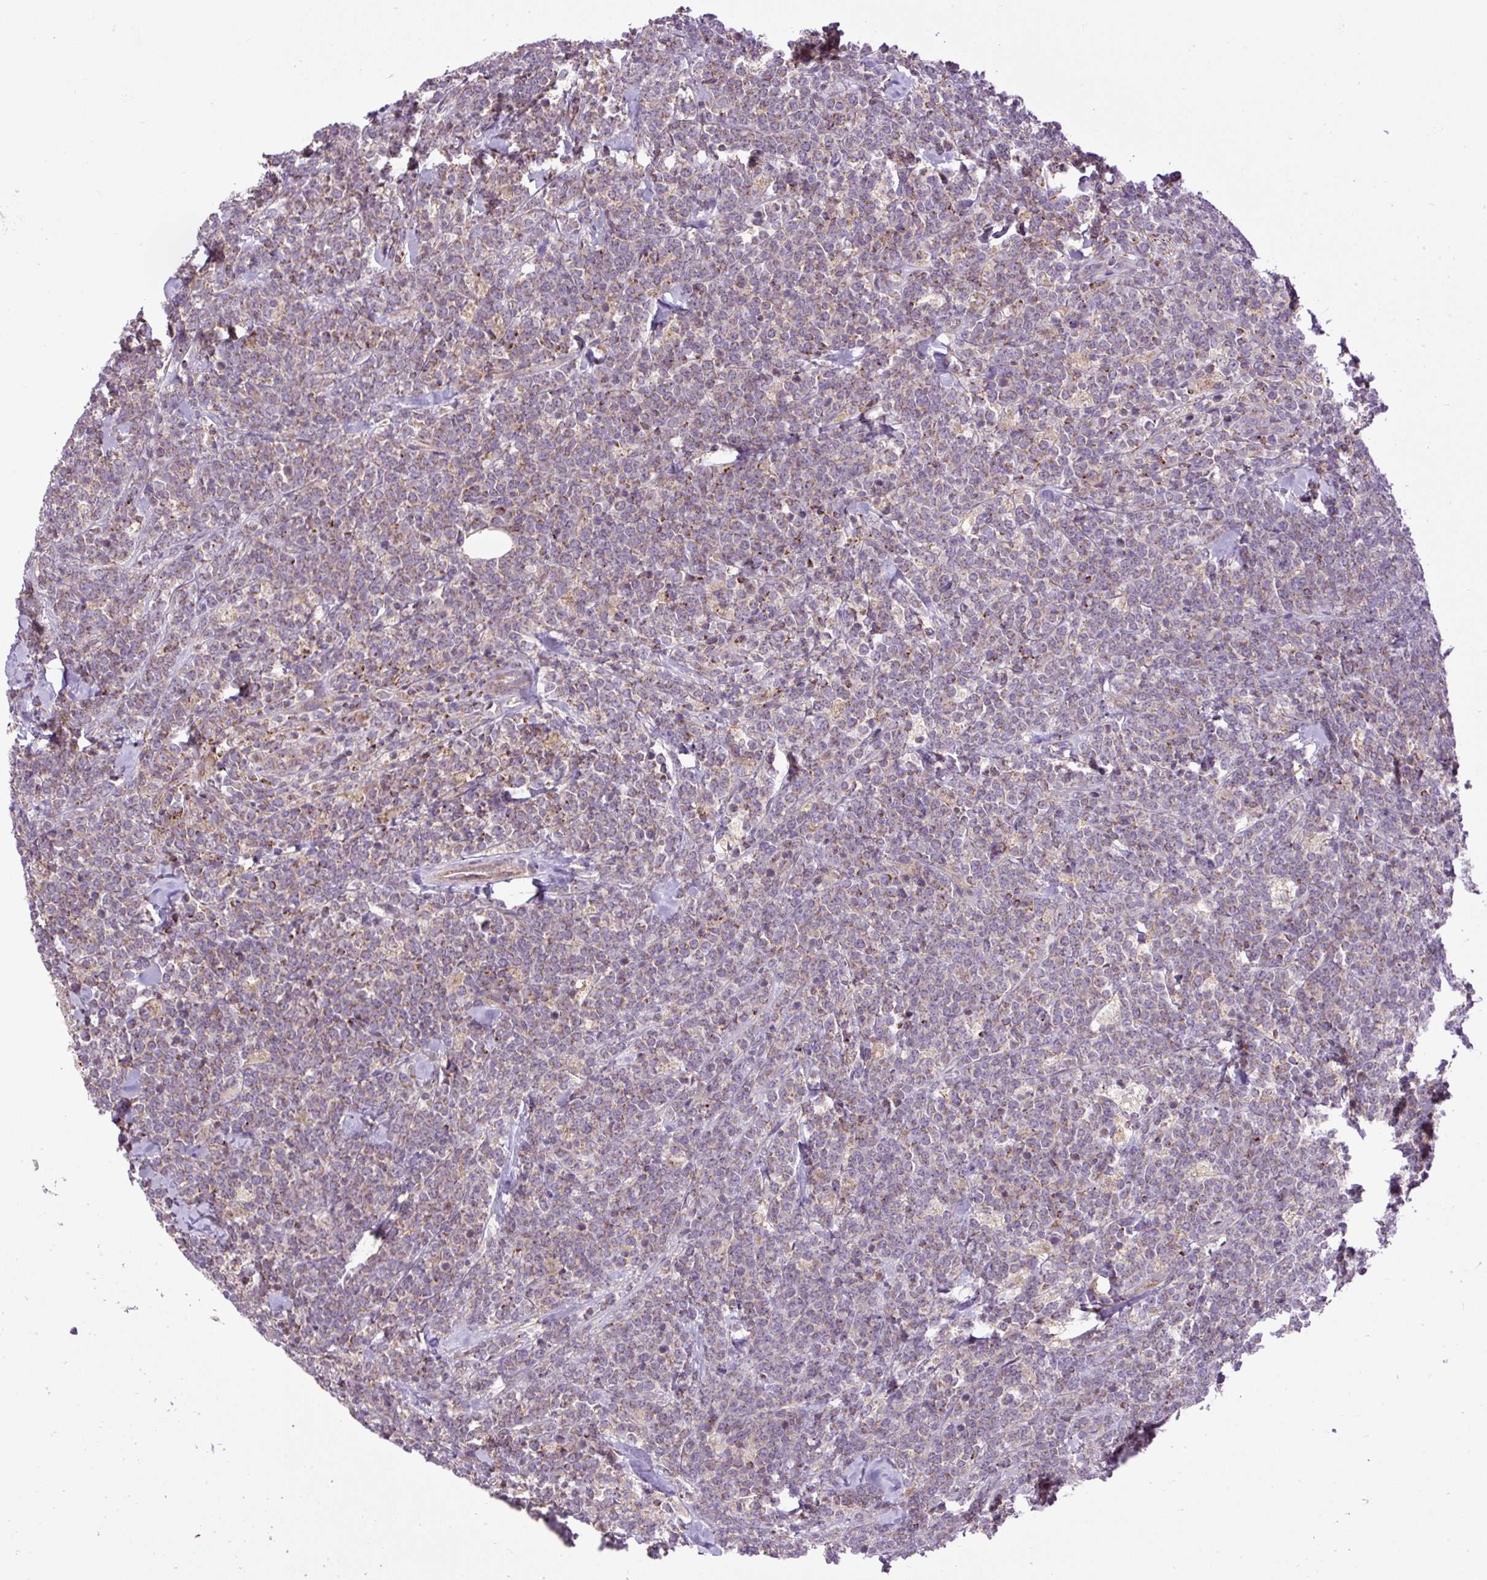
{"staining": {"intensity": "weak", "quantity": "25%-75%", "location": "cytoplasmic/membranous"}, "tissue": "lymphoma", "cell_type": "Tumor cells", "image_type": "cancer", "snomed": [{"axis": "morphology", "description": "Malignant lymphoma, non-Hodgkin's type, High grade"}, {"axis": "topography", "description": "Small intestine"}, {"axis": "topography", "description": "Colon"}], "caption": "Weak cytoplasmic/membranous staining for a protein is present in approximately 25%-75% of tumor cells of high-grade malignant lymphoma, non-Hodgkin's type using immunohistochemistry (IHC).", "gene": "ZNF547", "patient": {"sex": "male", "age": 8}}